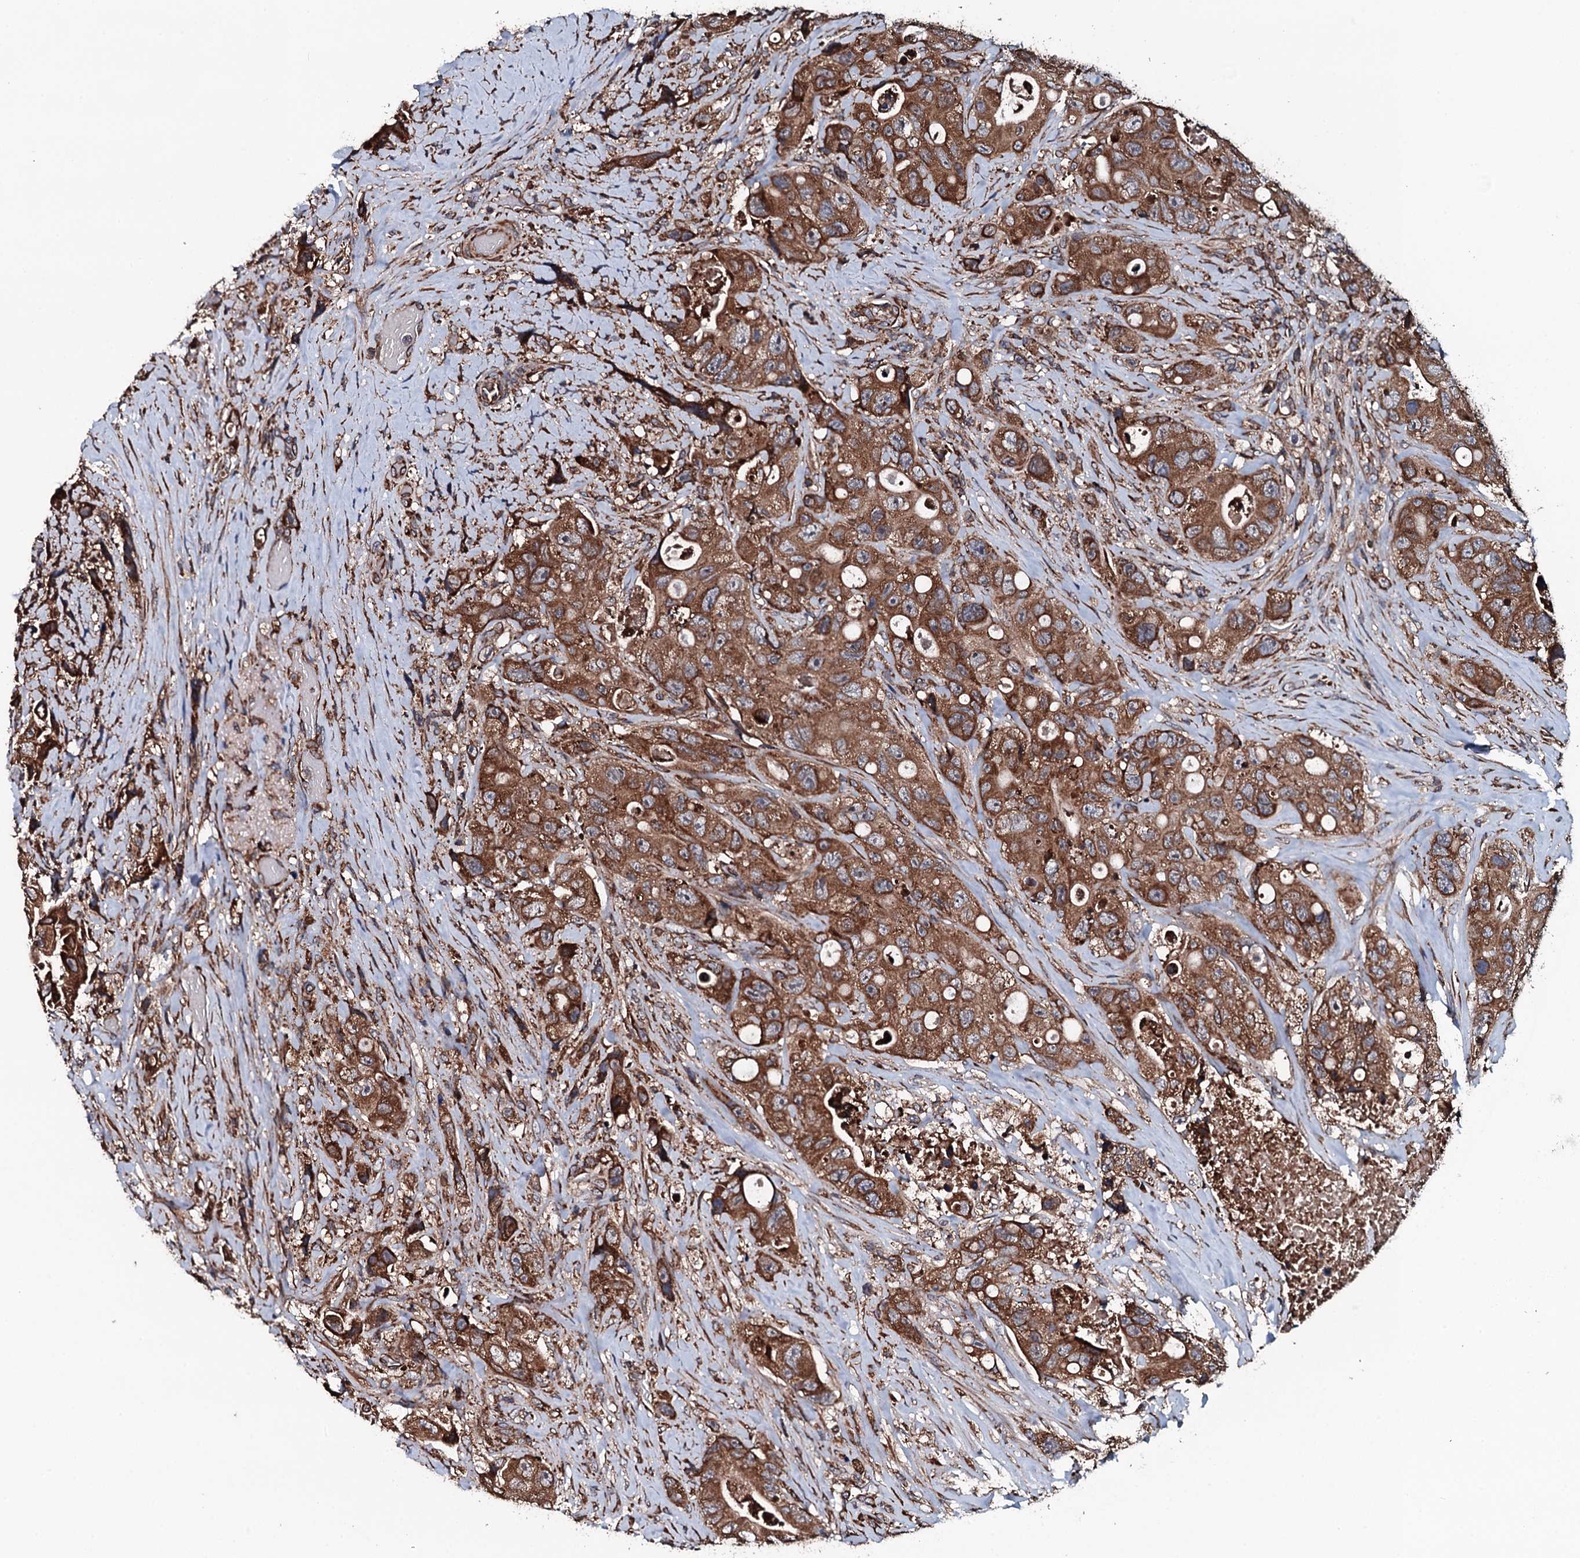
{"staining": {"intensity": "strong", "quantity": ">75%", "location": "cytoplasmic/membranous"}, "tissue": "colorectal cancer", "cell_type": "Tumor cells", "image_type": "cancer", "snomed": [{"axis": "morphology", "description": "Adenocarcinoma, NOS"}, {"axis": "topography", "description": "Colon"}], "caption": "Colorectal cancer tissue displays strong cytoplasmic/membranous staining in about >75% of tumor cells Using DAB (3,3'-diaminobenzidine) (brown) and hematoxylin (blue) stains, captured at high magnification using brightfield microscopy.", "gene": "RAB12", "patient": {"sex": "female", "age": 46}}